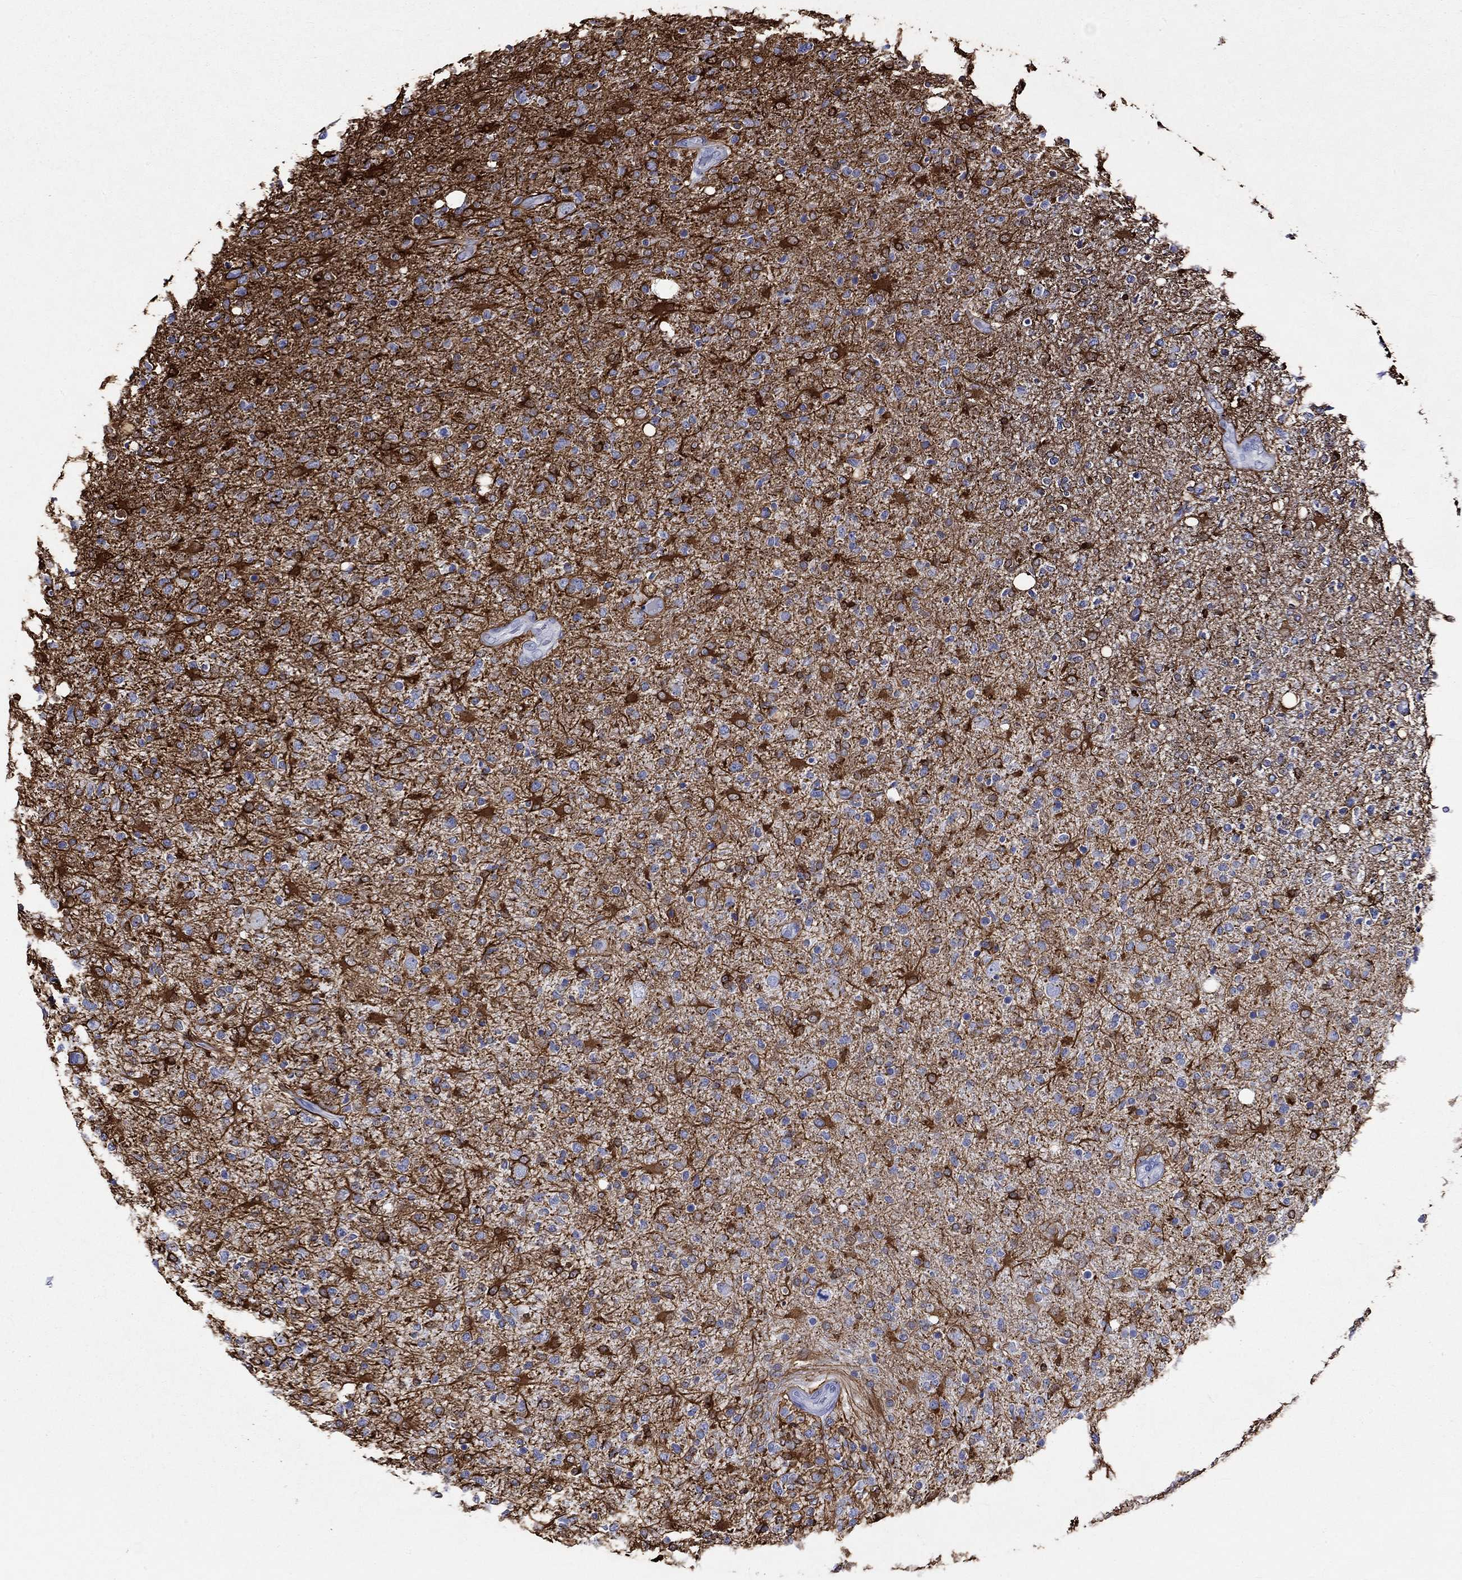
{"staining": {"intensity": "strong", "quantity": ">75%", "location": "cytoplasmic/membranous"}, "tissue": "glioma", "cell_type": "Tumor cells", "image_type": "cancer", "snomed": [{"axis": "morphology", "description": "Glioma, malignant, High grade"}, {"axis": "topography", "description": "Cerebral cortex"}], "caption": "IHC of malignant high-grade glioma demonstrates high levels of strong cytoplasmic/membranous expression in about >75% of tumor cells.", "gene": "CRYAB", "patient": {"sex": "male", "age": 70}}